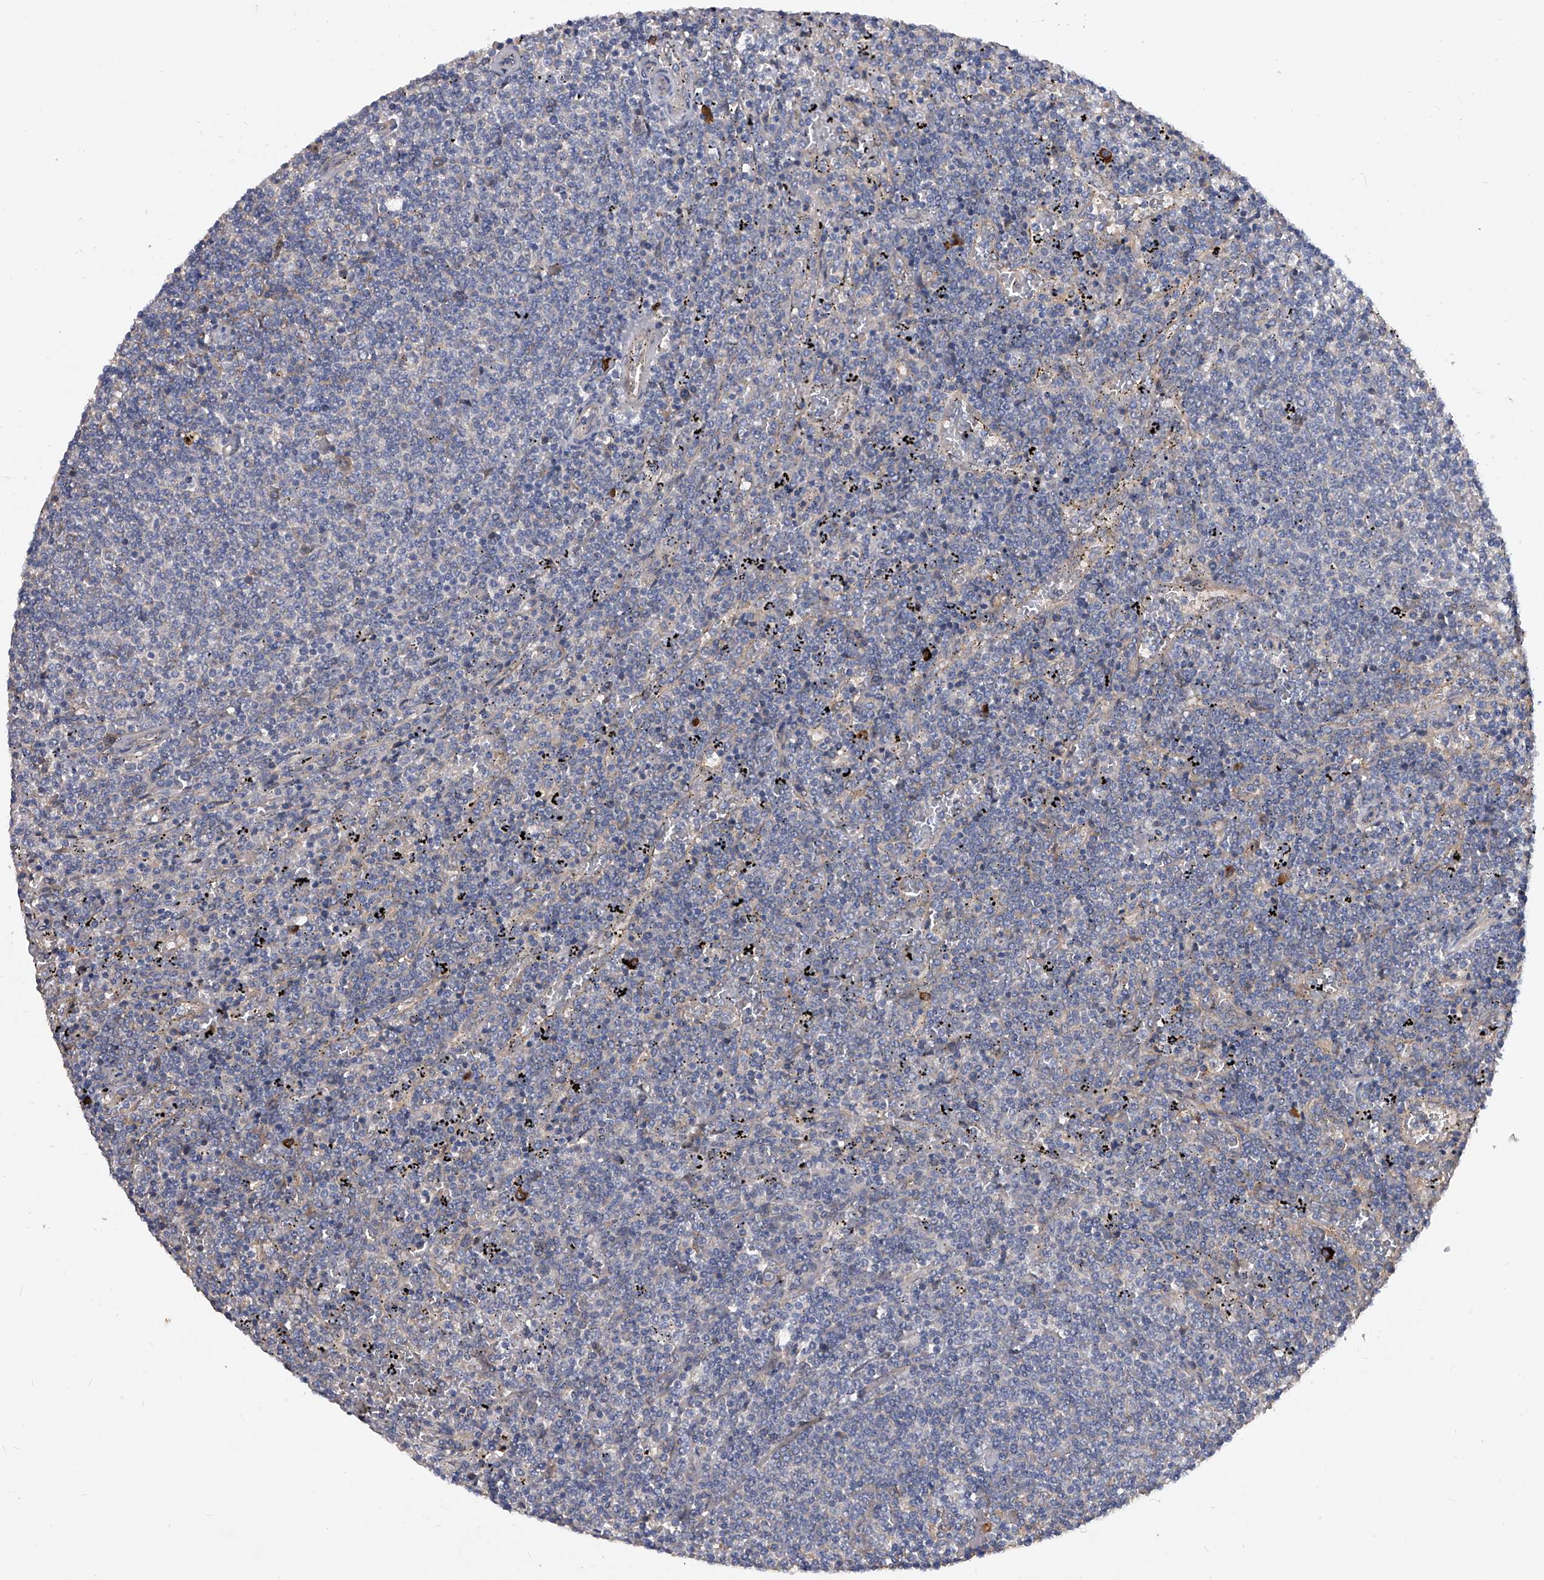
{"staining": {"intensity": "negative", "quantity": "none", "location": "none"}, "tissue": "lymphoma", "cell_type": "Tumor cells", "image_type": "cancer", "snomed": [{"axis": "morphology", "description": "Malignant lymphoma, non-Hodgkin's type, Low grade"}, {"axis": "topography", "description": "Spleen"}], "caption": "The image exhibits no staining of tumor cells in low-grade malignant lymphoma, non-Hodgkin's type.", "gene": "ZNF25", "patient": {"sex": "female", "age": 50}}